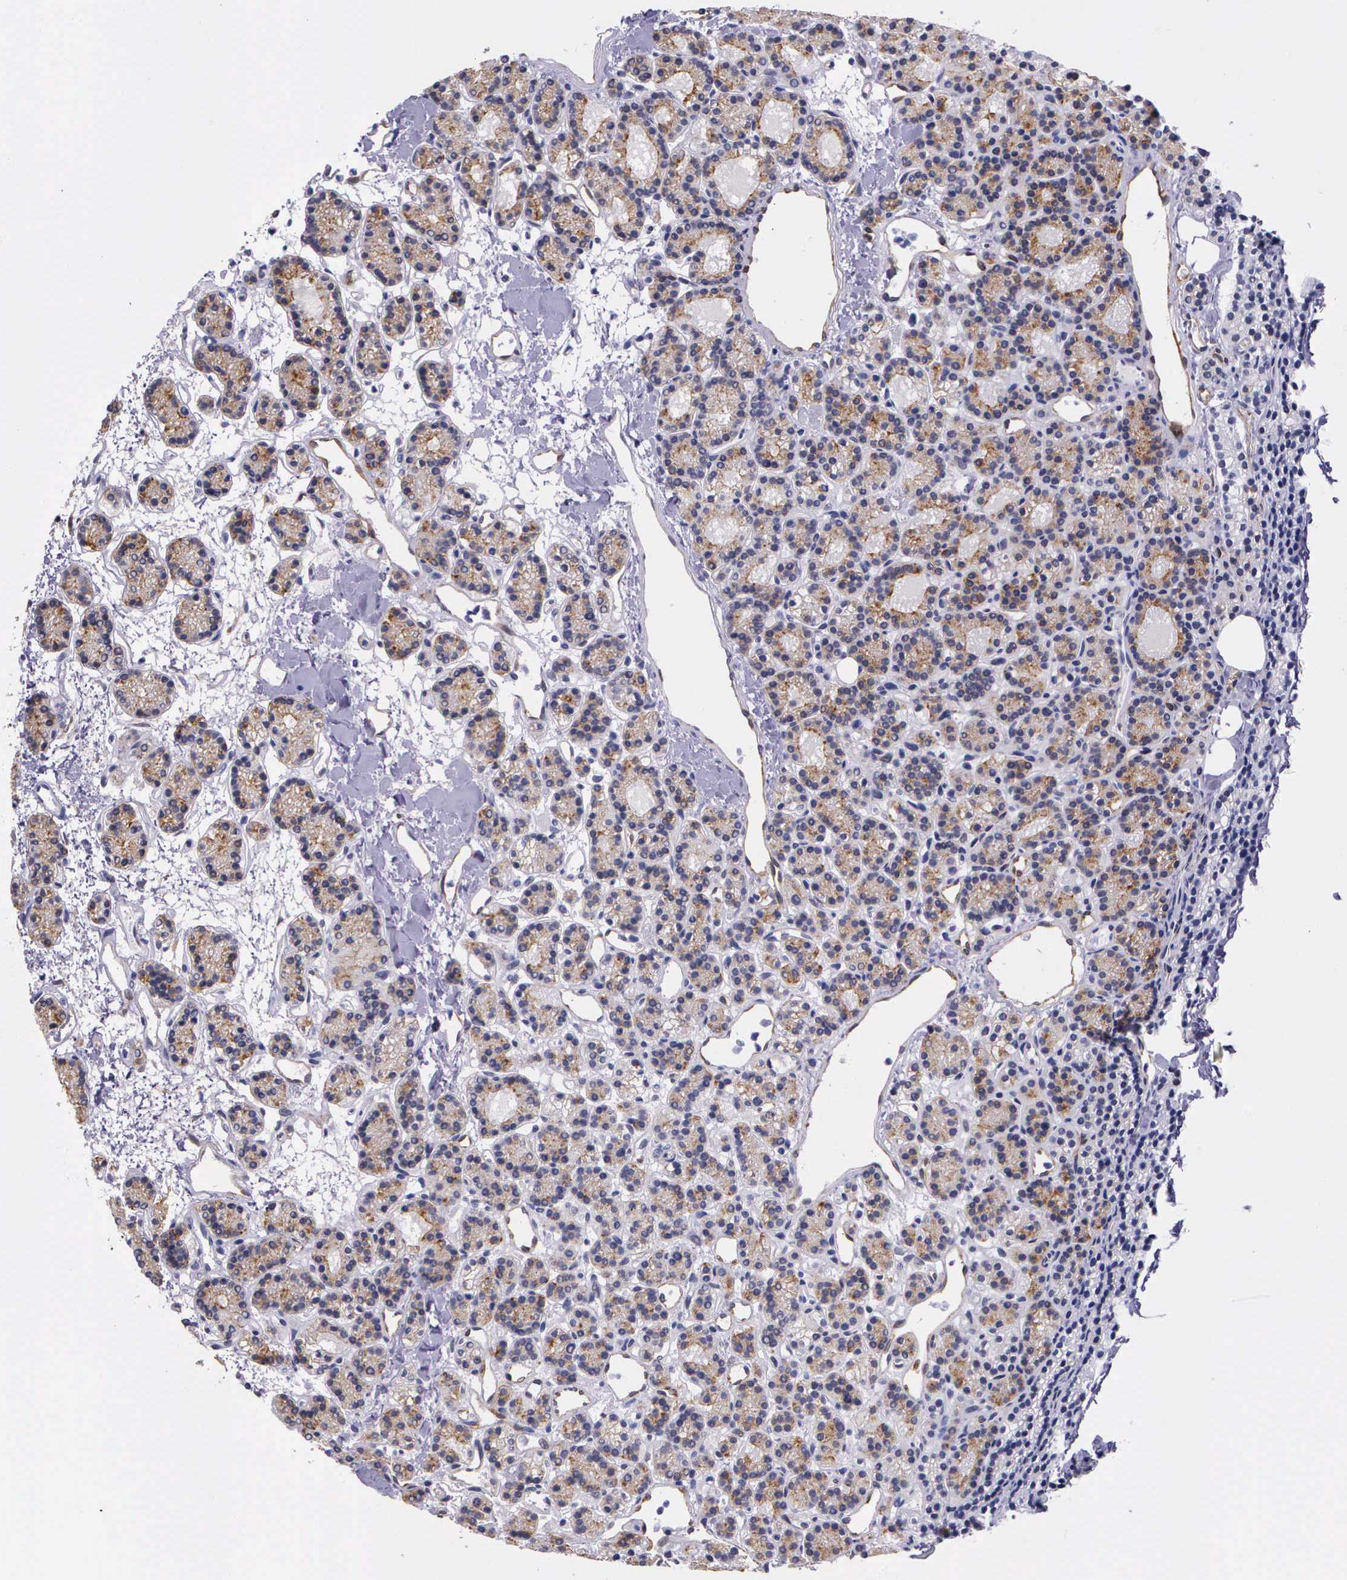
{"staining": {"intensity": "moderate", "quantity": ">75%", "location": "cytoplasmic/membranous"}, "tissue": "parathyroid gland", "cell_type": "Glandular cells", "image_type": "normal", "snomed": [{"axis": "morphology", "description": "Normal tissue, NOS"}, {"axis": "topography", "description": "Parathyroid gland"}], "caption": "Immunohistochemical staining of normal parathyroid gland displays moderate cytoplasmic/membranous protein staining in about >75% of glandular cells.", "gene": "AHNAK2", "patient": {"sex": "male", "age": 85}}